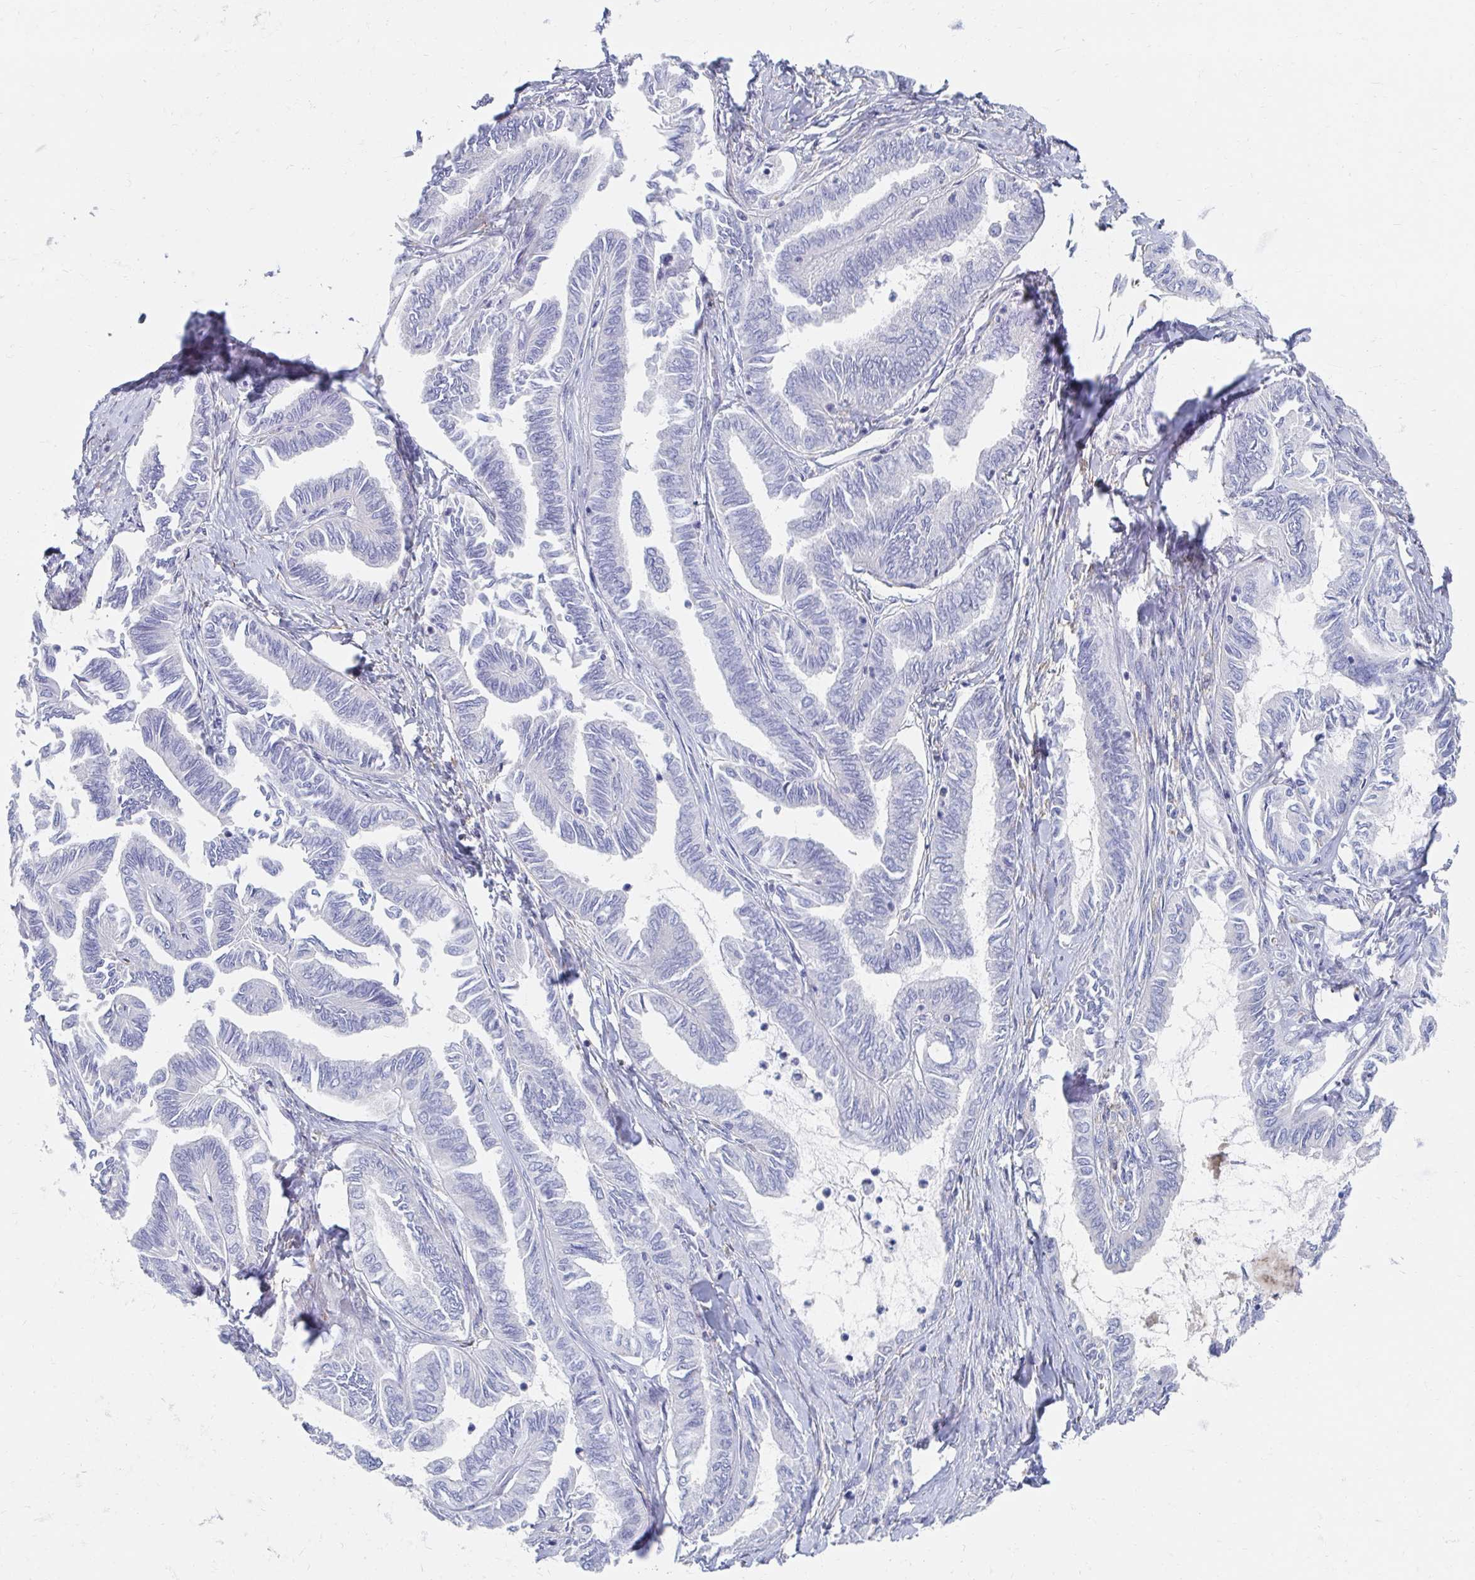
{"staining": {"intensity": "negative", "quantity": "none", "location": "none"}, "tissue": "ovarian cancer", "cell_type": "Tumor cells", "image_type": "cancer", "snomed": [{"axis": "morphology", "description": "Carcinoma, endometroid"}, {"axis": "topography", "description": "Ovary"}], "caption": "Photomicrograph shows no protein staining in tumor cells of endometroid carcinoma (ovarian) tissue.", "gene": "MYLK2", "patient": {"sex": "female", "age": 70}}